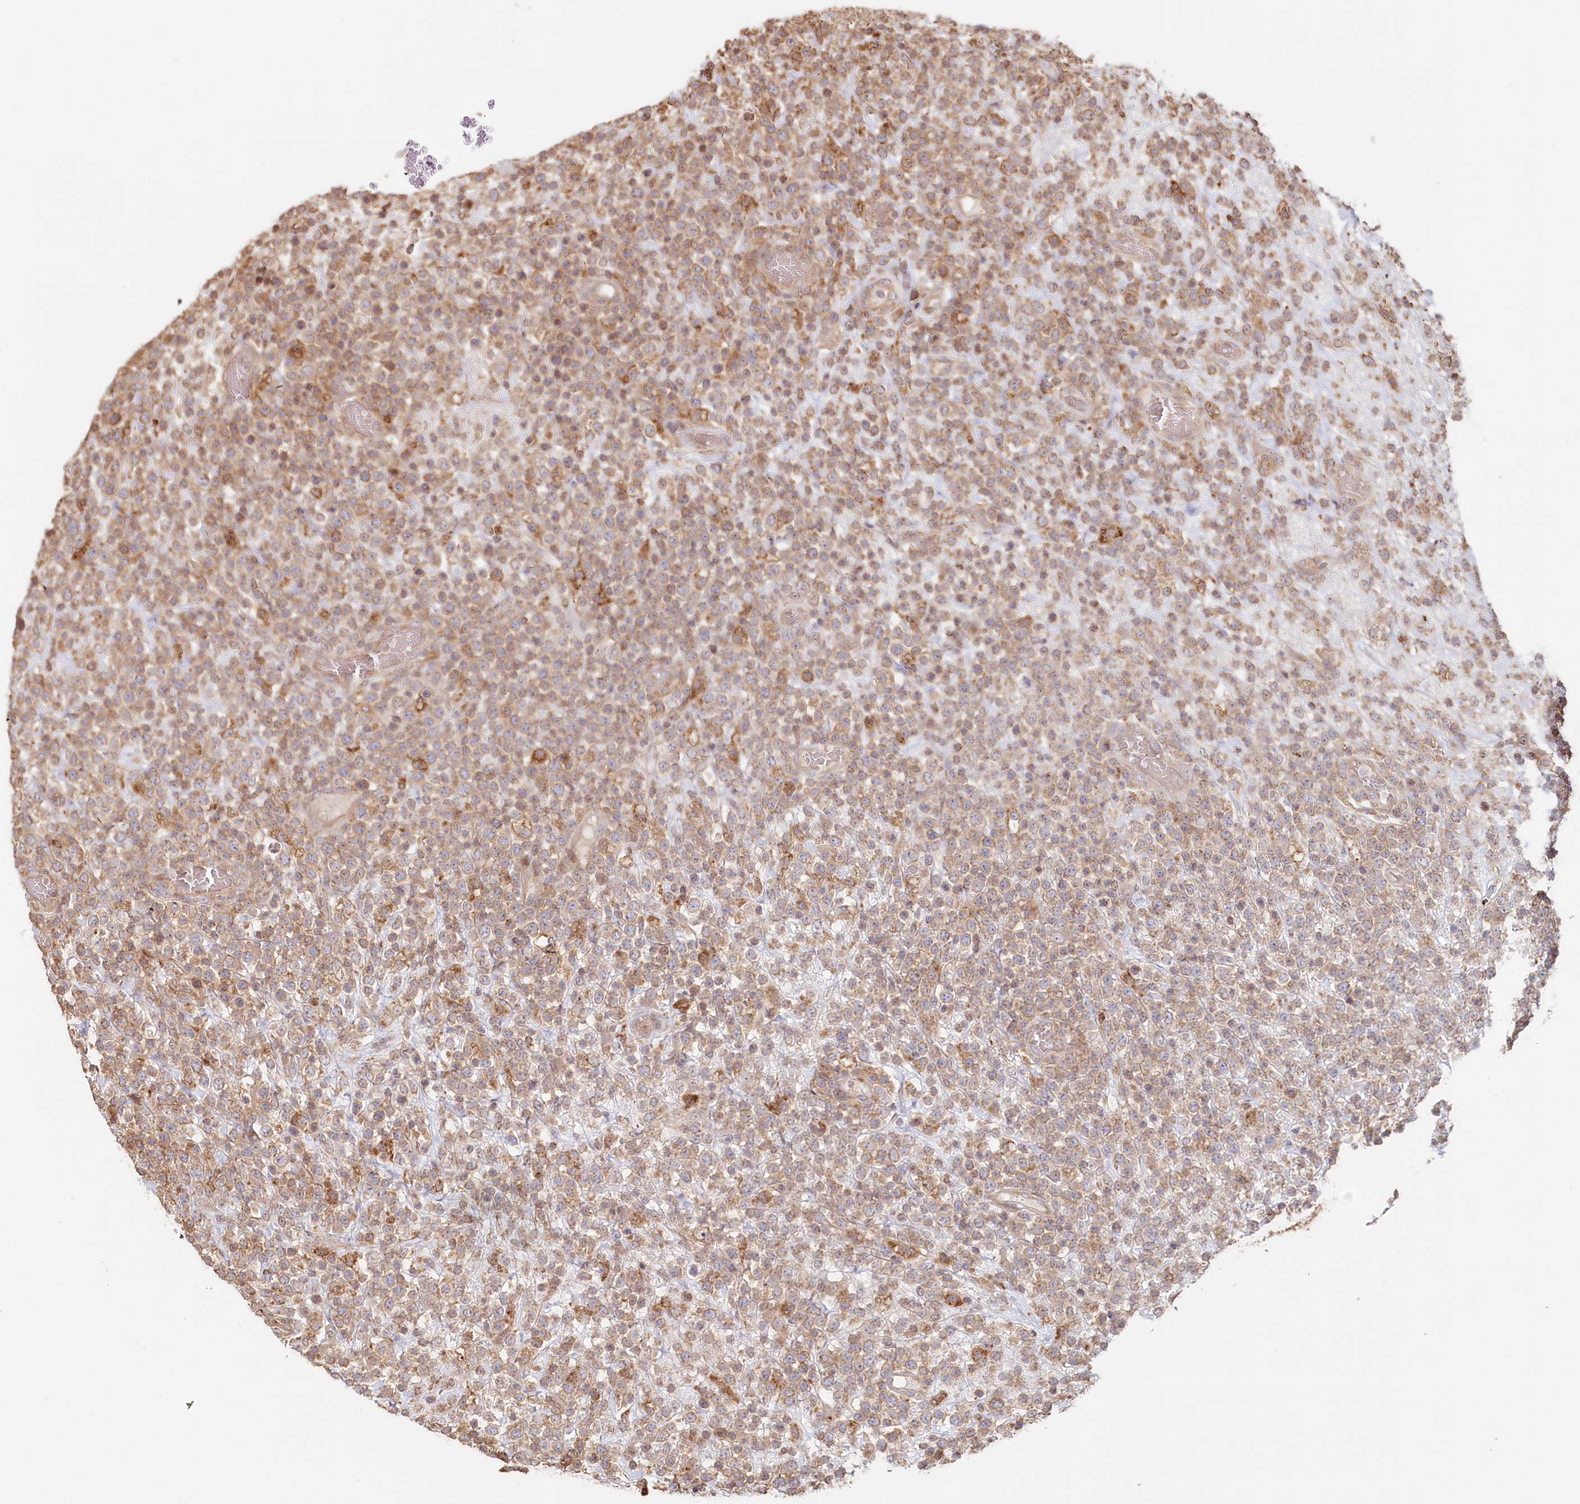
{"staining": {"intensity": "moderate", "quantity": ">75%", "location": "cytoplasmic/membranous"}, "tissue": "lymphoma", "cell_type": "Tumor cells", "image_type": "cancer", "snomed": [{"axis": "morphology", "description": "Malignant lymphoma, non-Hodgkin's type, High grade"}, {"axis": "topography", "description": "Colon"}], "caption": "Immunohistochemistry photomicrograph of human high-grade malignant lymphoma, non-Hodgkin's type stained for a protein (brown), which reveals medium levels of moderate cytoplasmic/membranous staining in about >75% of tumor cells.", "gene": "HAL", "patient": {"sex": "female", "age": 53}}